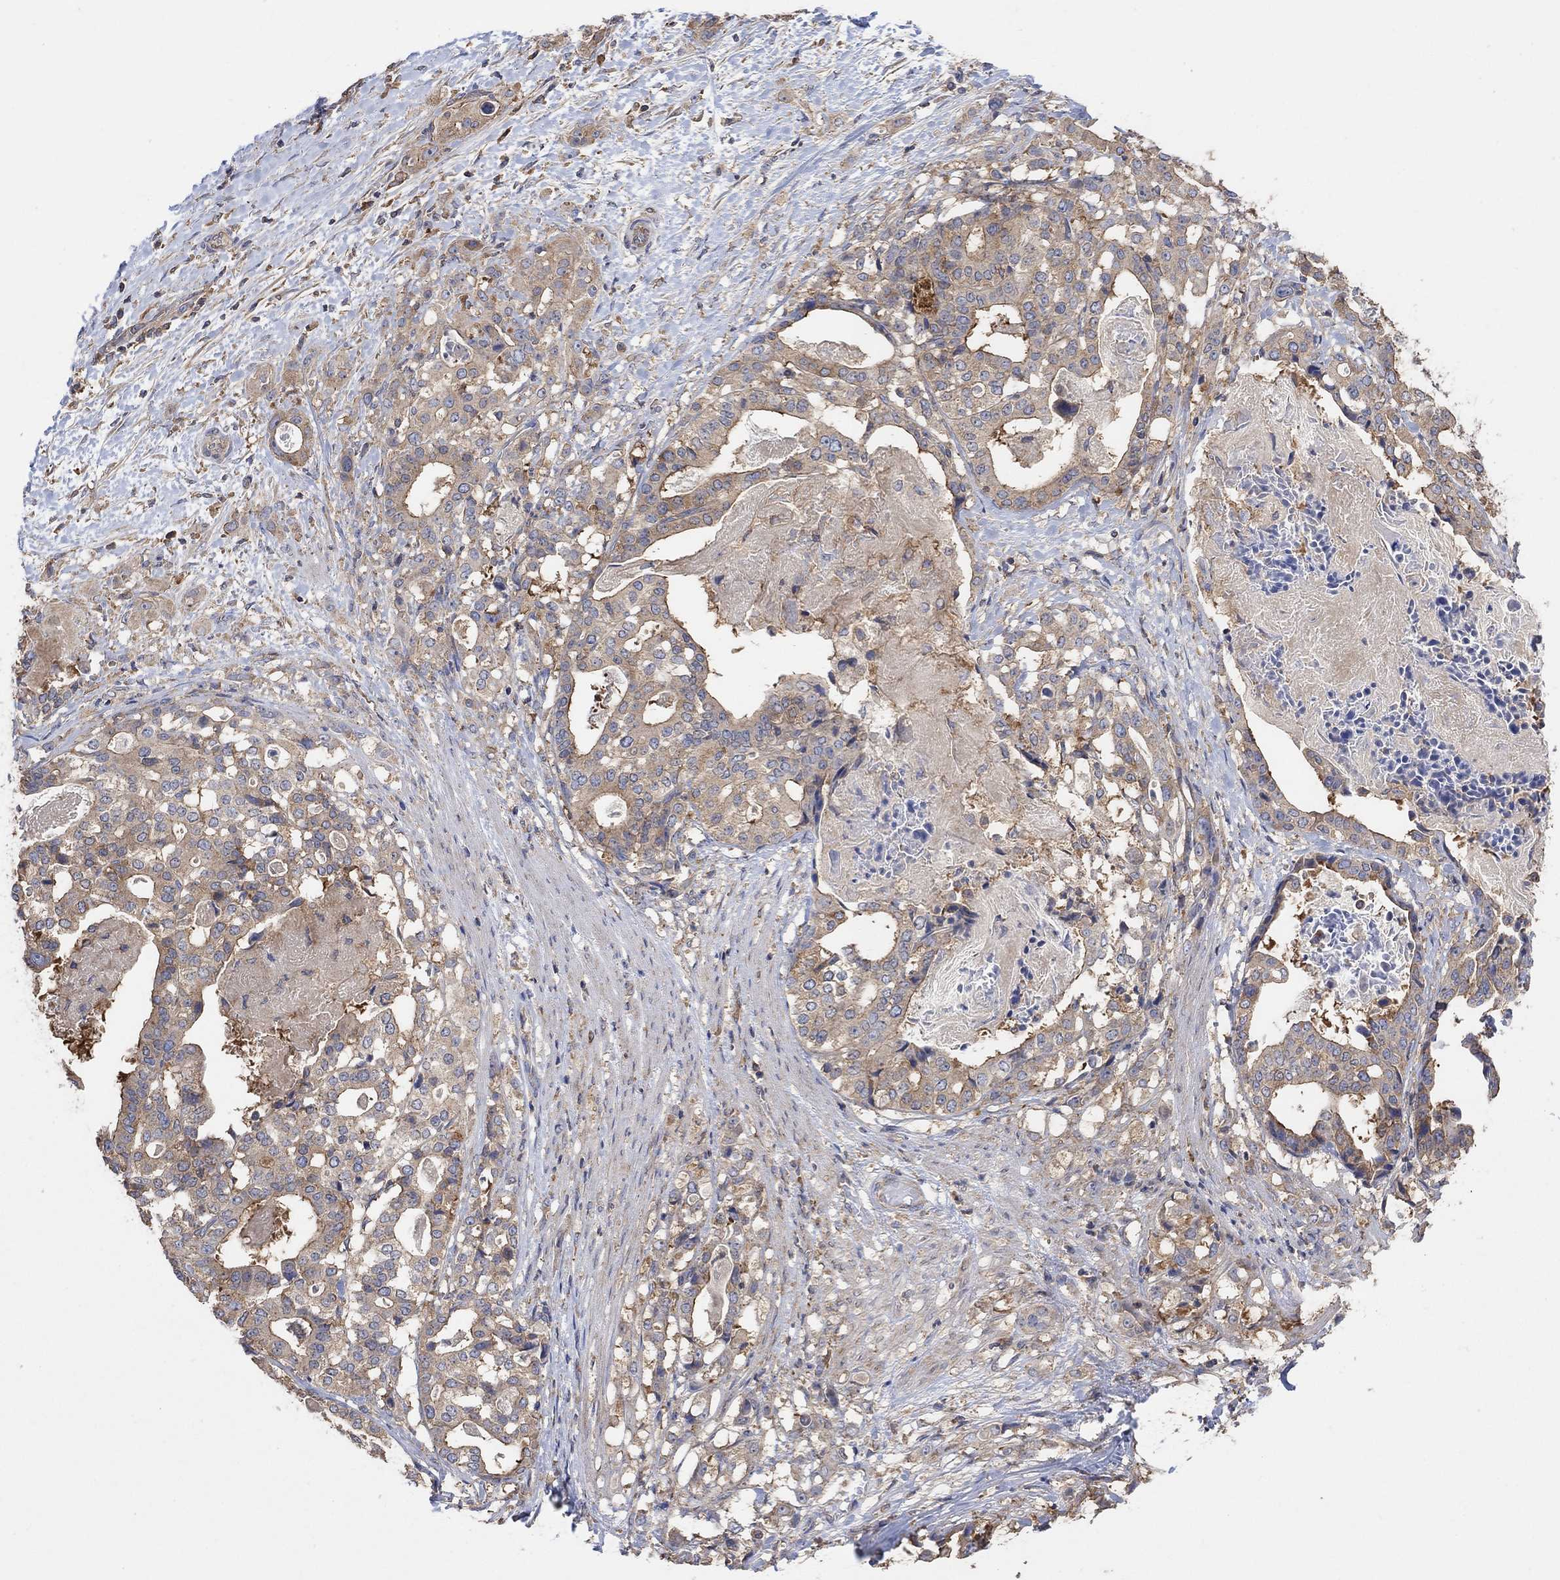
{"staining": {"intensity": "weak", "quantity": "25%-75%", "location": "cytoplasmic/membranous"}, "tissue": "stomach cancer", "cell_type": "Tumor cells", "image_type": "cancer", "snomed": [{"axis": "morphology", "description": "Adenocarcinoma, NOS"}, {"axis": "topography", "description": "Stomach"}], "caption": "Adenocarcinoma (stomach) tissue exhibits weak cytoplasmic/membranous positivity in about 25%-75% of tumor cells, visualized by immunohistochemistry. Using DAB (brown) and hematoxylin (blue) stains, captured at high magnification using brightfield microscopy.", "gene": "BLOC1S3", "patient": {"sex": "male", "age": 48}}